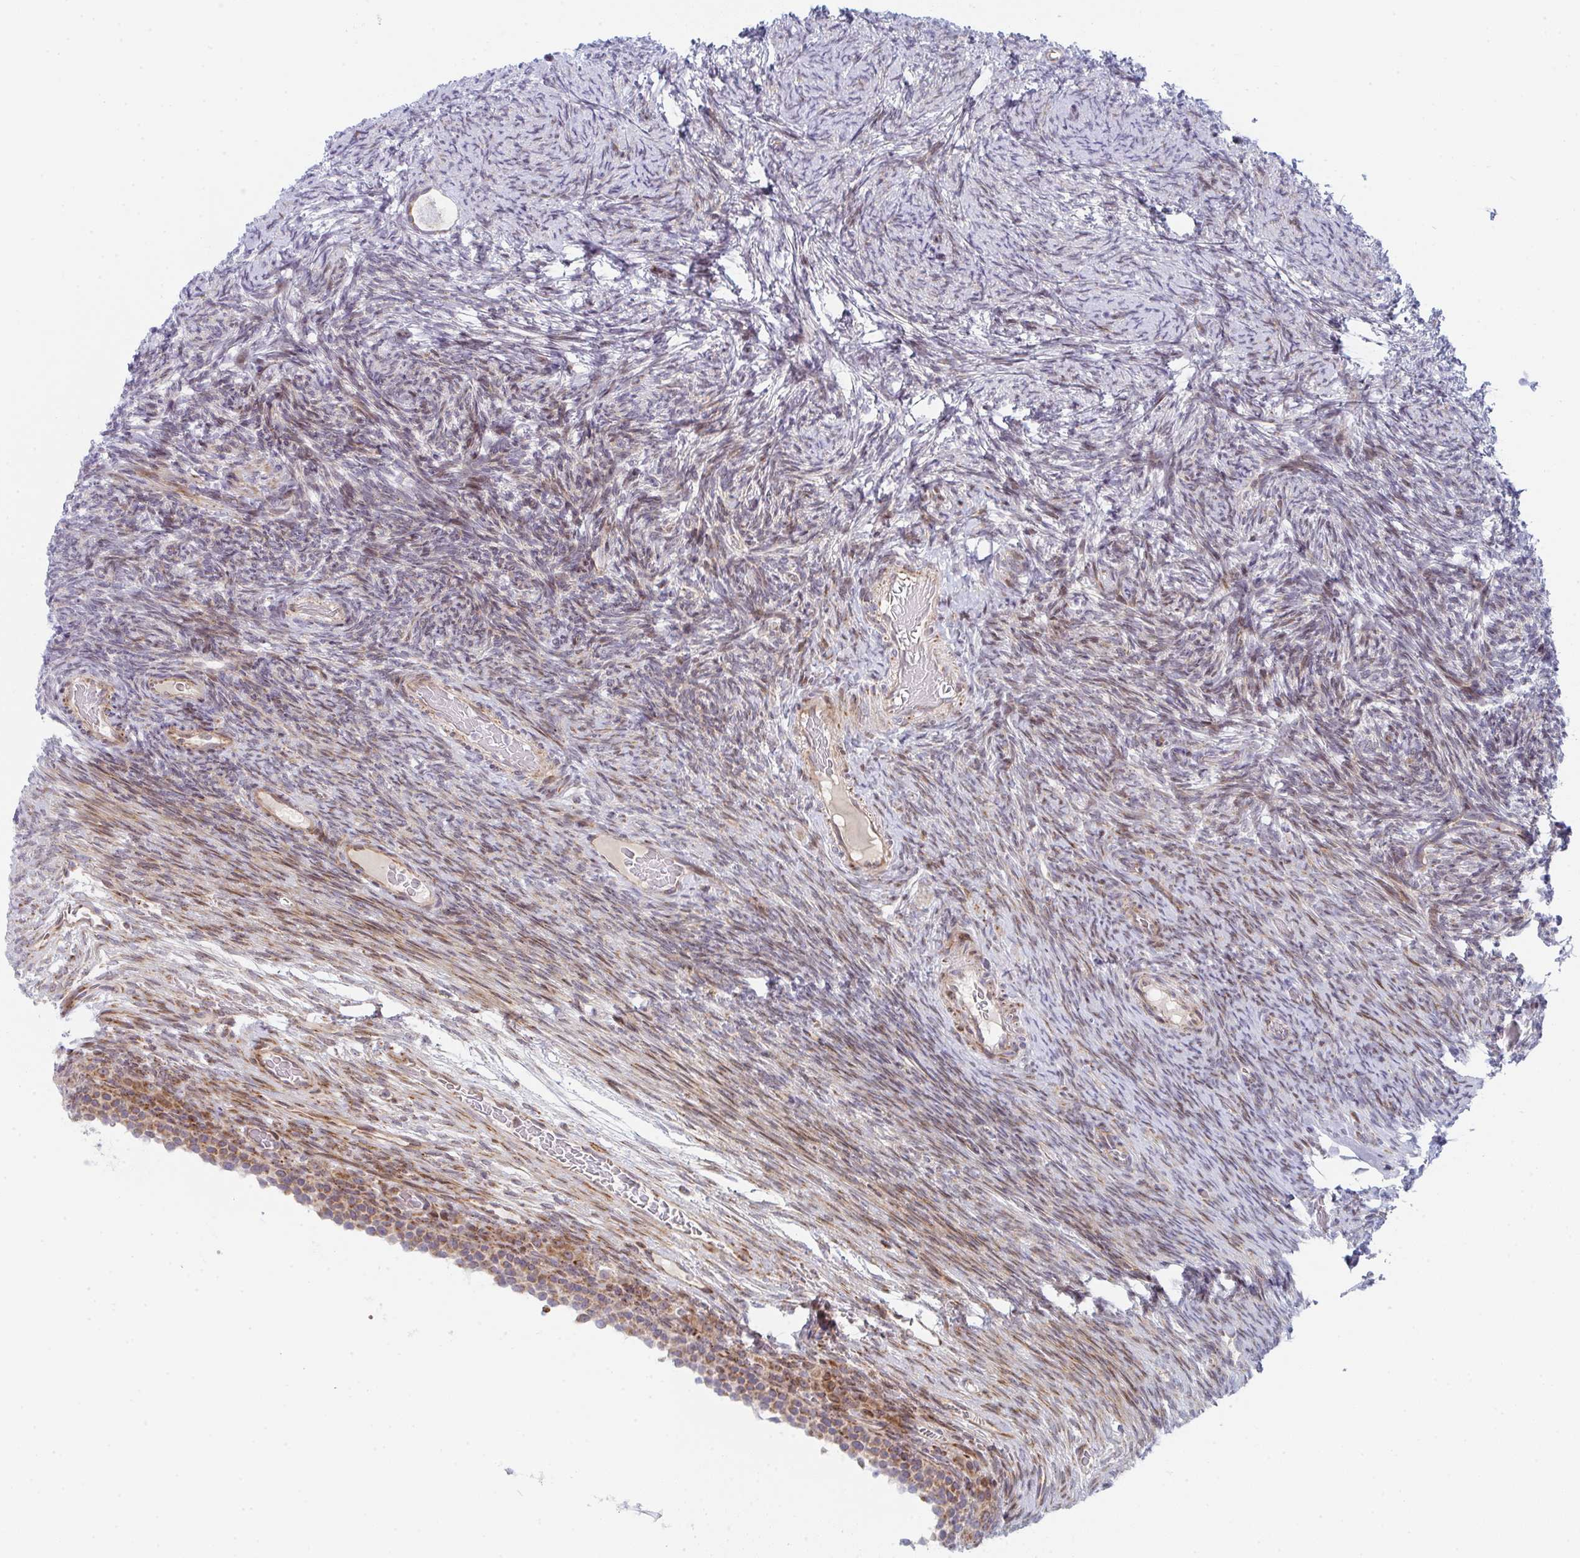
{"staining": {"intensity": "weak", "quantity": "<25%", "location": "cytoplasmic/membranous"}, "tissue": "ovary", "cell_type": "Follicle cells", "image_type": "normal", "snomed": [{"axis": "morphology", "description": "Normal tissue, NOS"}, {"axis": "topography", "description": "Ovary"}], "caption": "This image is of unremarkable ovary stained with immunohistochemistry (IHC) to label a protein in brown with the nuclei are counter-stained blue. There is no positivity in follicle cells. (IHC, brightfield microscopy, high magnification).", "gene": "PRKCH", "patient": {"sex": "female", "age": 34}}